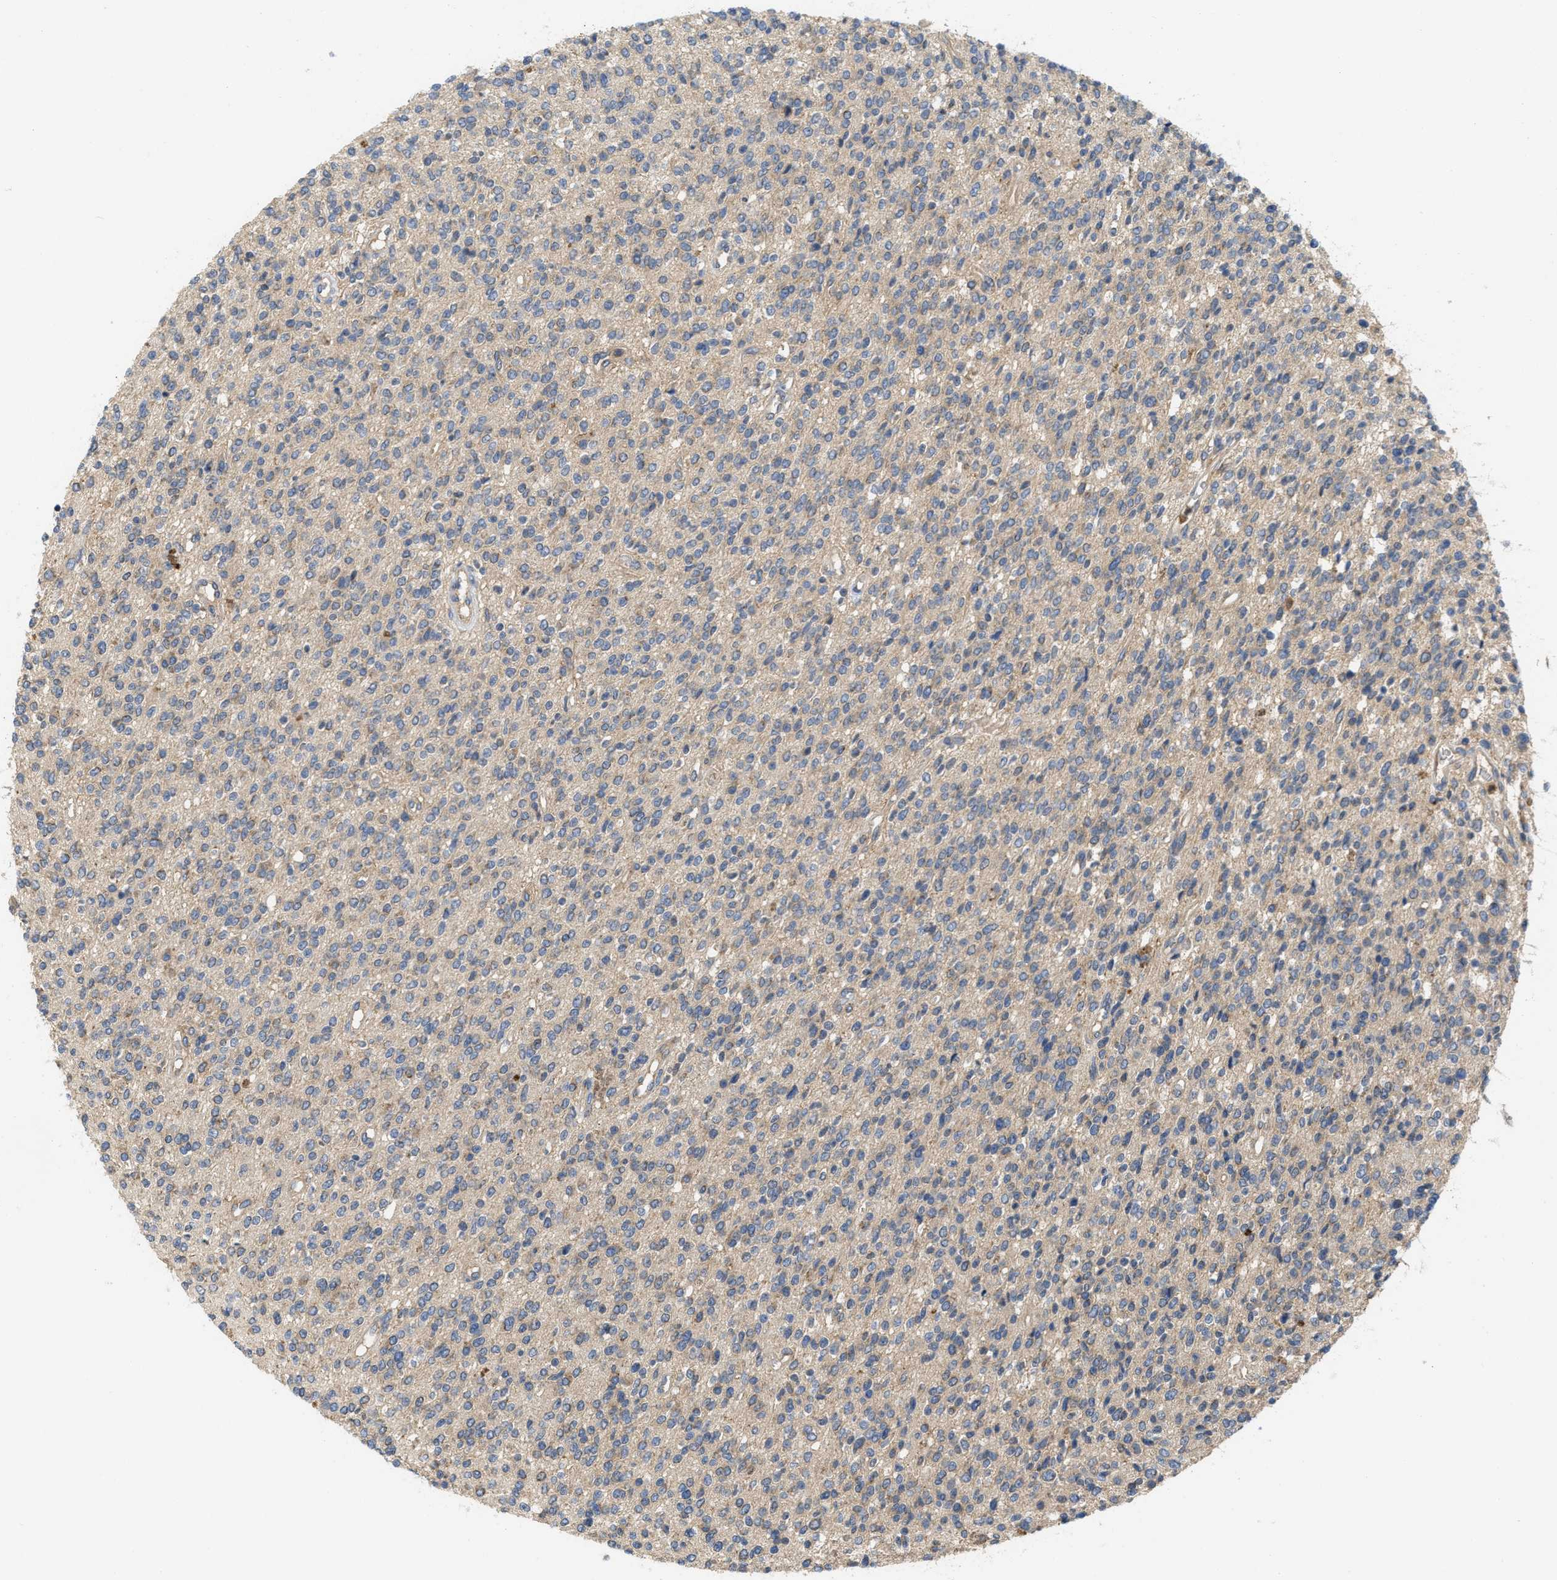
{"staining": {"intensity": "weak", "quantity": "<25%", "location": "cytoplasmic/membranous"}, "tissue": "glioma", "cell_type": "Tumor cells", "image_type": "cancer", "snomed": [{"axis": "morphology", "description": "Glioma, malignant, High grade"}, {"axis": "topography", "description": "Brain"}], "caption": "High-grade glioma (malignant) was stained to show a protein in brown. There is no significant staining in tumor cells.", "gene": "RNF216", "patient": {"sex": "male", "age": 34}}